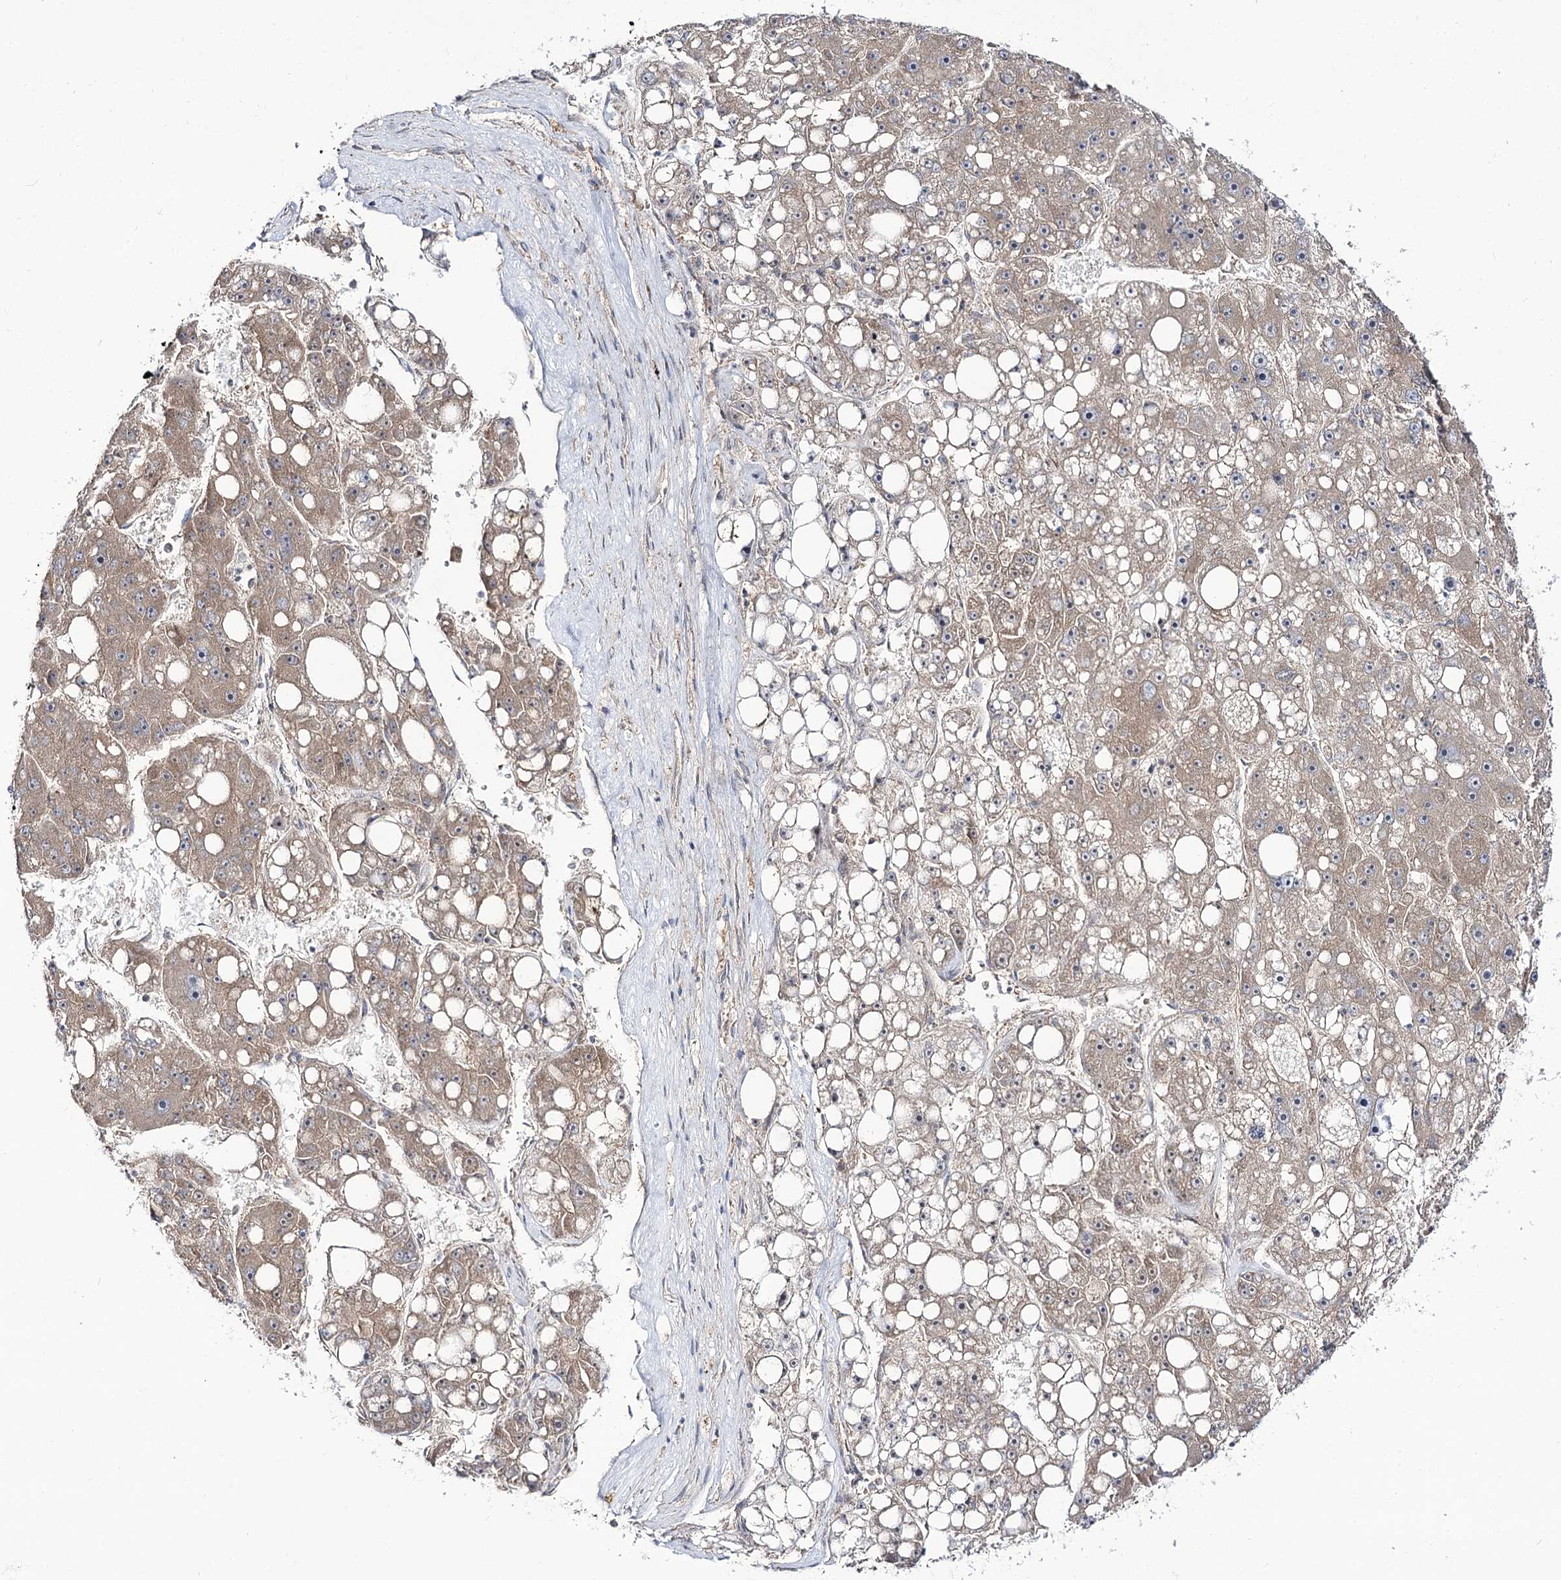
{"staining": {"intensity": "moderate", "quantity": ">75%", "location": "cytoplasmic/membranous"}, "tissue": "liver cancer", "cell_type": "Tumor cells", "image_type": "cancer", "snomed": [{"axis": "morphology", "description": "Carcinoma, Hepatocellular, NOS"}, {"axis": "topography", "description": "Liver"}], "caption": "Immunohistochemical staining of human liver cancer (hepatocellular carcinoma) demonstrates medium levels of moderate cytoplasmic/membranous protein staining in approximately >75% of tumor cells. (Brightfield microscopy of DAB IHC at high magnification).", "gene": "C11orf80", "patient": {"sex": "female", "age": 61}}